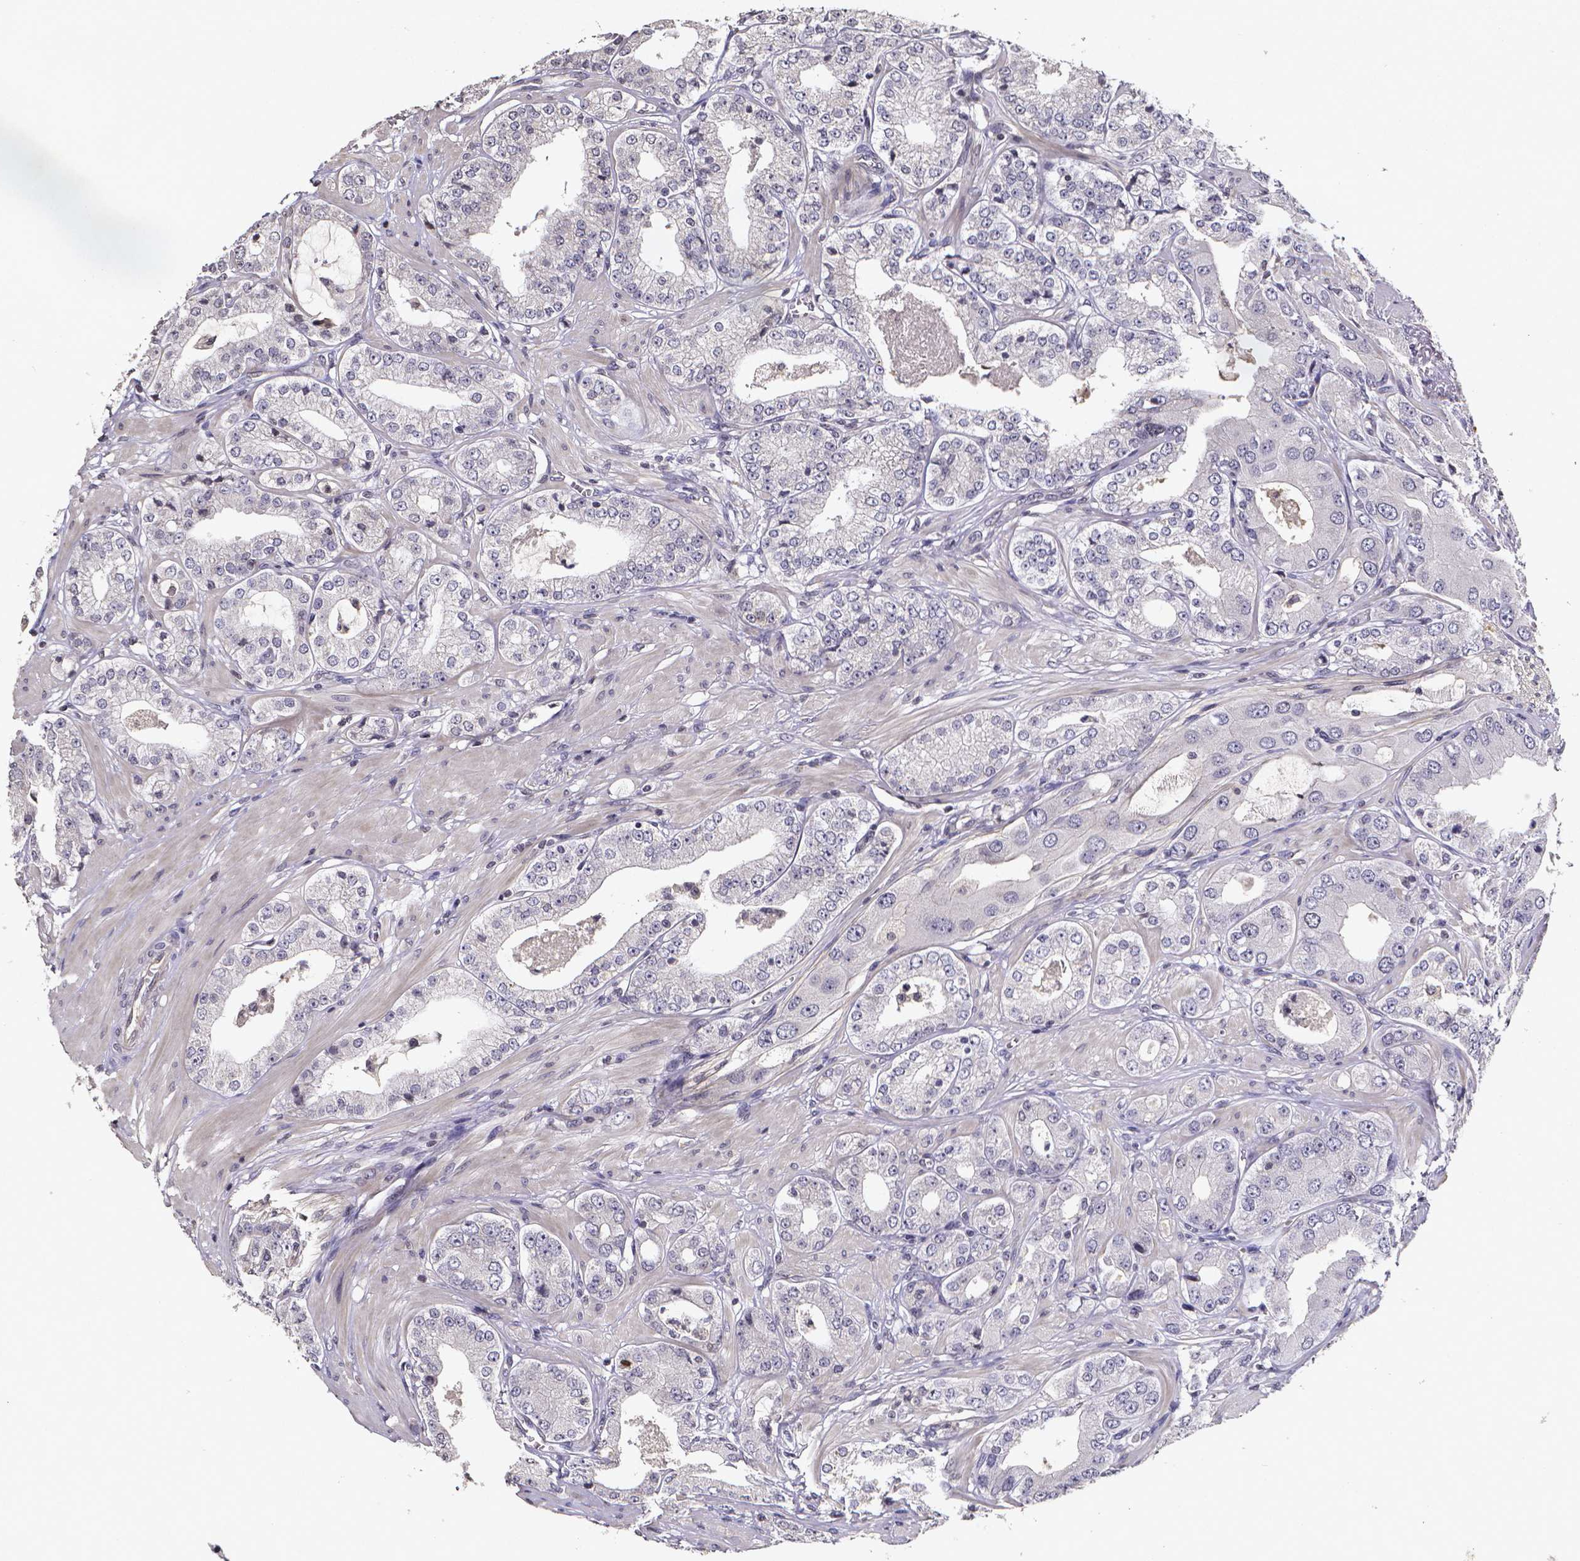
{"staining": {"intensity": "negative", "quantity": "none", "location": "none"}, "tissue": "prostate cancer", "cell_type": "Tumor cells", "image_type": "cancer", "snomed": [{"axis": "morphology", "description": "Adenocarcinoma, Low grade"}, {"axis": "topography", "description": "Prostate"}], "caption": "Immunohistochemistry of prostate adenocarcinoma (low-grade) reveals no staining in tumor cells.", "gene": "TP73", "patient": {"sex": "male", "age": 60}}